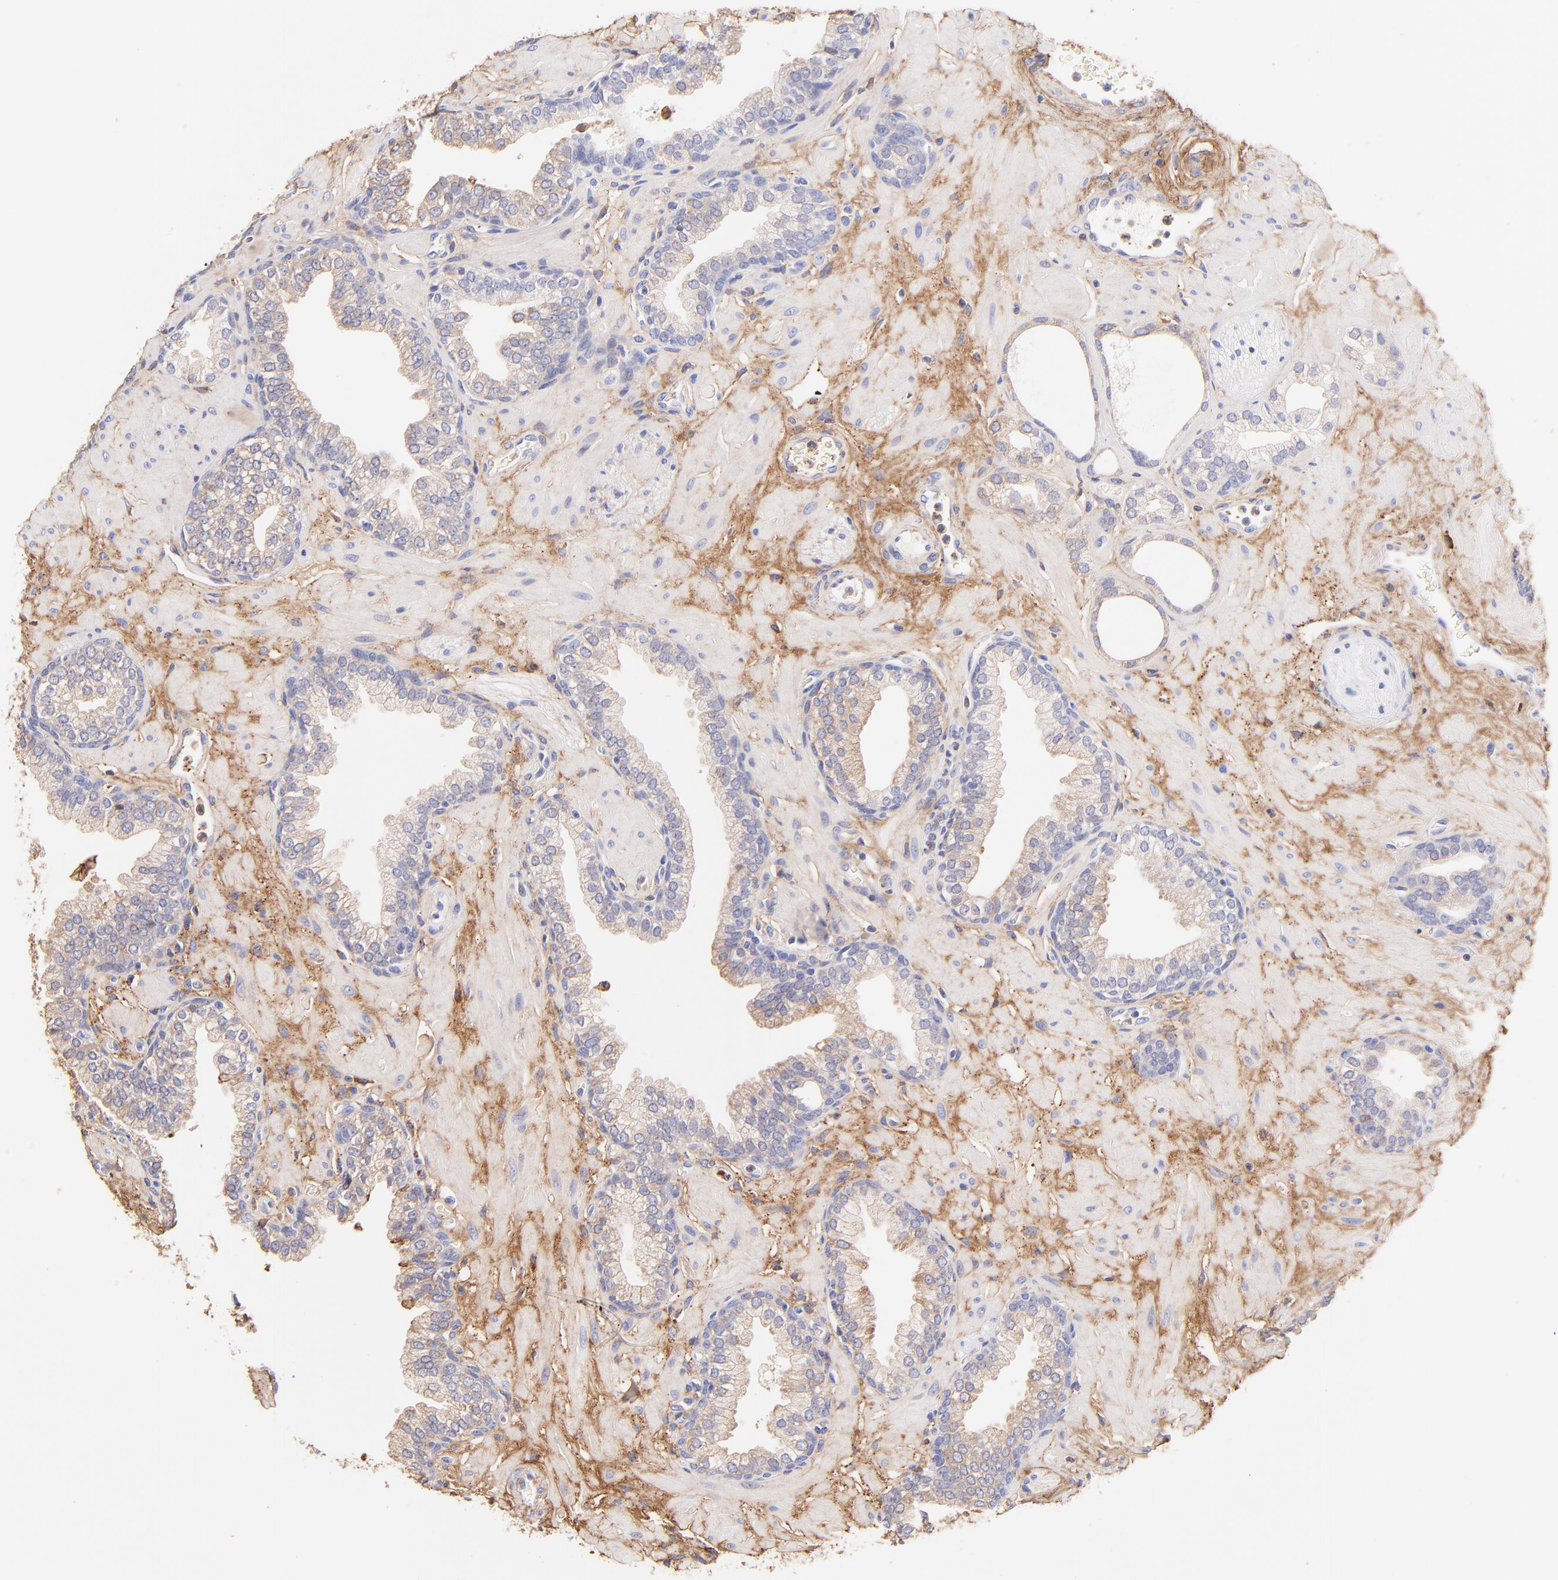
{"staining": {"intensity": "weak", "quantity": ">75%", "location": "cytoplasmic/membranous"}, "tissue": "prostate", "cell_type": "Glandular cells", "image_type": "normal", "snomed": [{"axis": "morphology", "description": "Normal tissue, NOS"}, {"axis": "topography", "description": "Prostate"}], "caption": "An image of human prostate stained for a protein shows weak cytoplasmic/membranous brown staining in glandular cells. The protein is stained brown, and the nuclei are stained in blue (DAB IHC with brightfield microscopy, high magnification).", "gene": "BGN", "patient": {"sex": "male", "age": 60}}